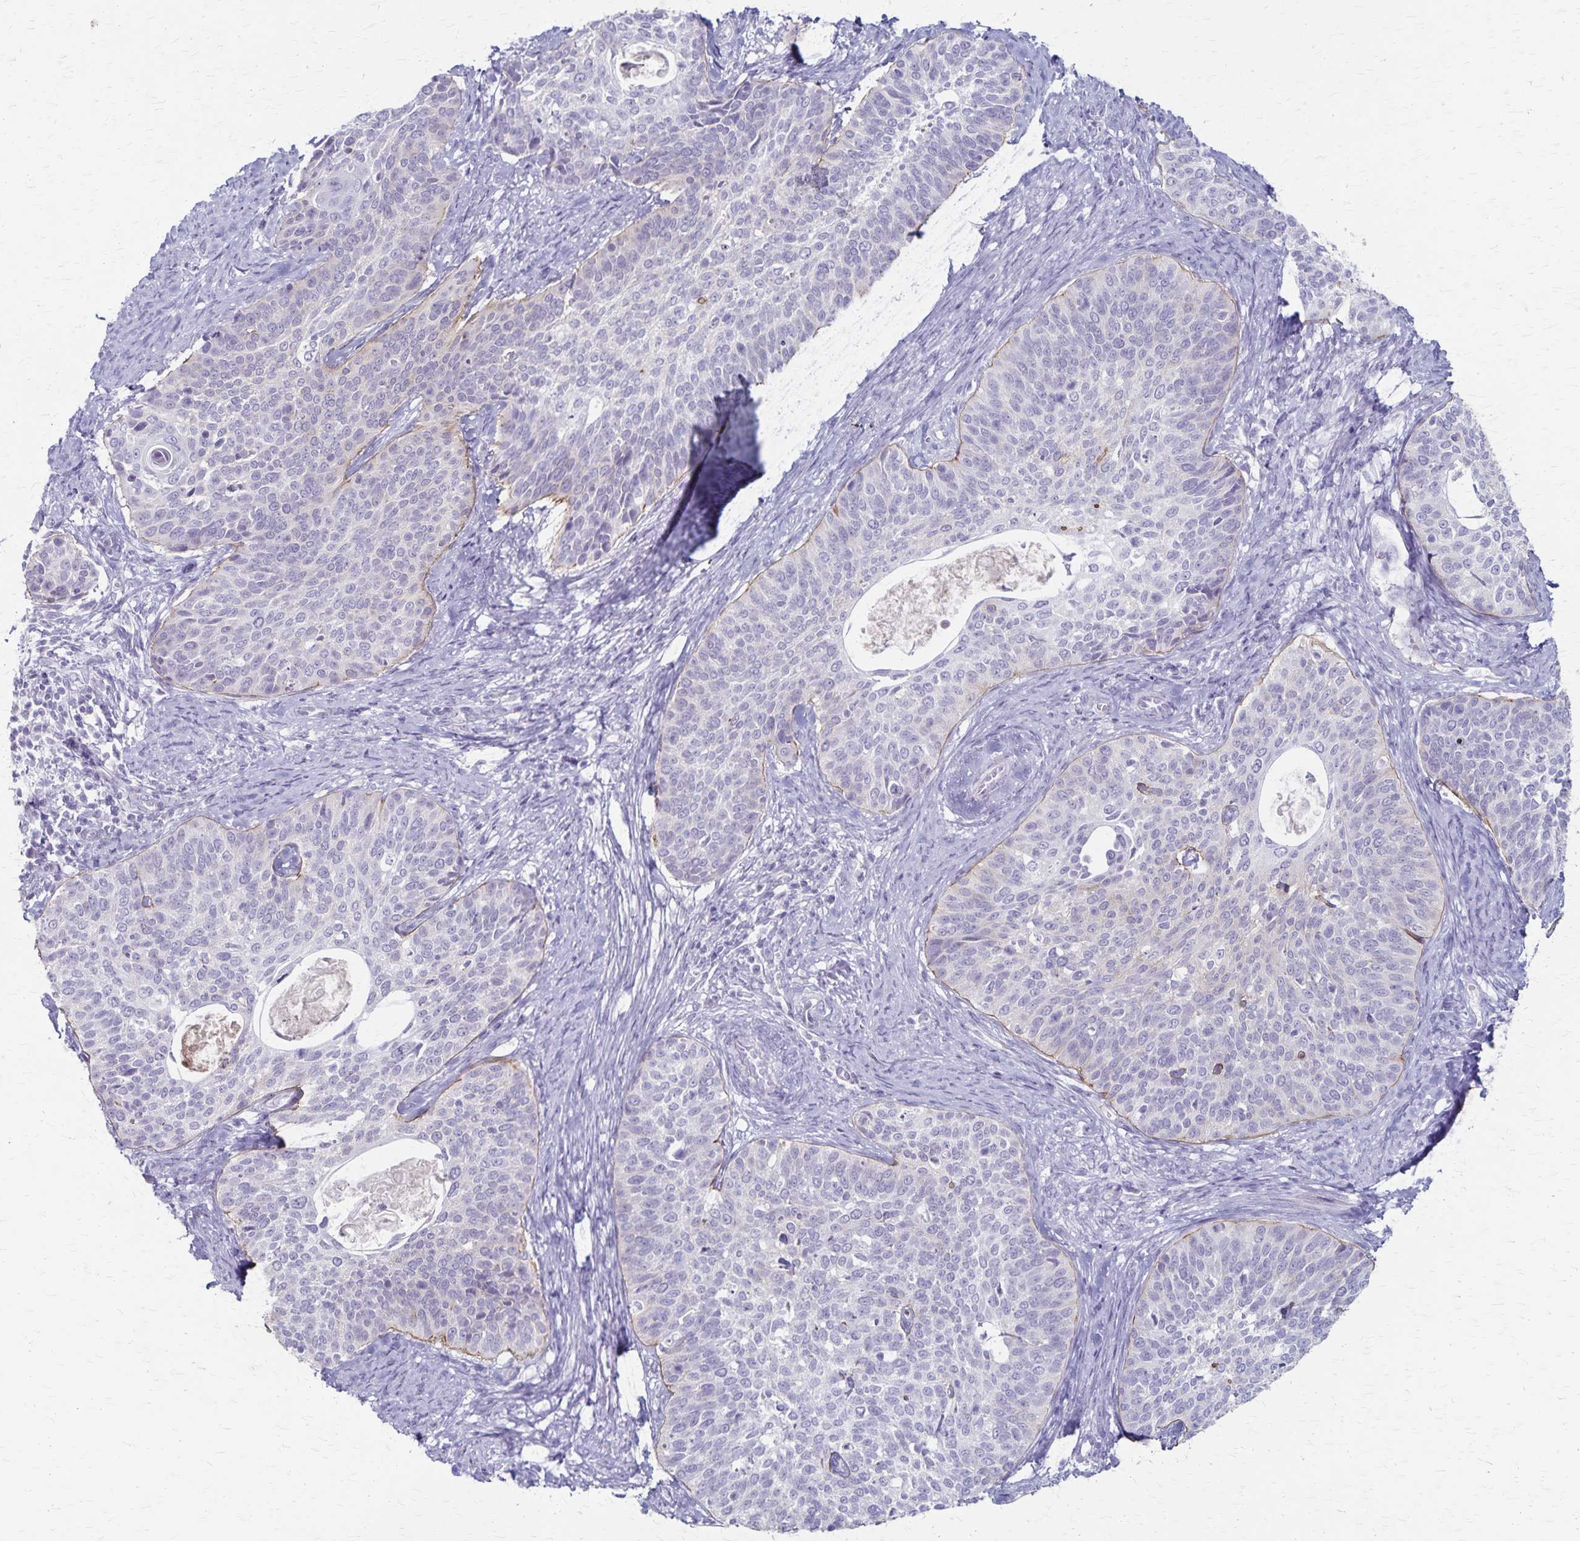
{"staining": {"intensity": "negative", "quantity": "none", "location": "none"}, "tissue": "cervical cancer", "cell_type": "Tumor cells", "image_type": "cancer", "snomed": [{"axis": "morphology", "description": "Squamous cell carcinoma, NOS"}, {"axis": "topography", "description": "Cervix"}], "caption": "Immunohistochemistry of cervical cancer reveals no expression in tumor cells.", "gene": "RASL10B", "patient": {"sex": "female", "age": 69}}